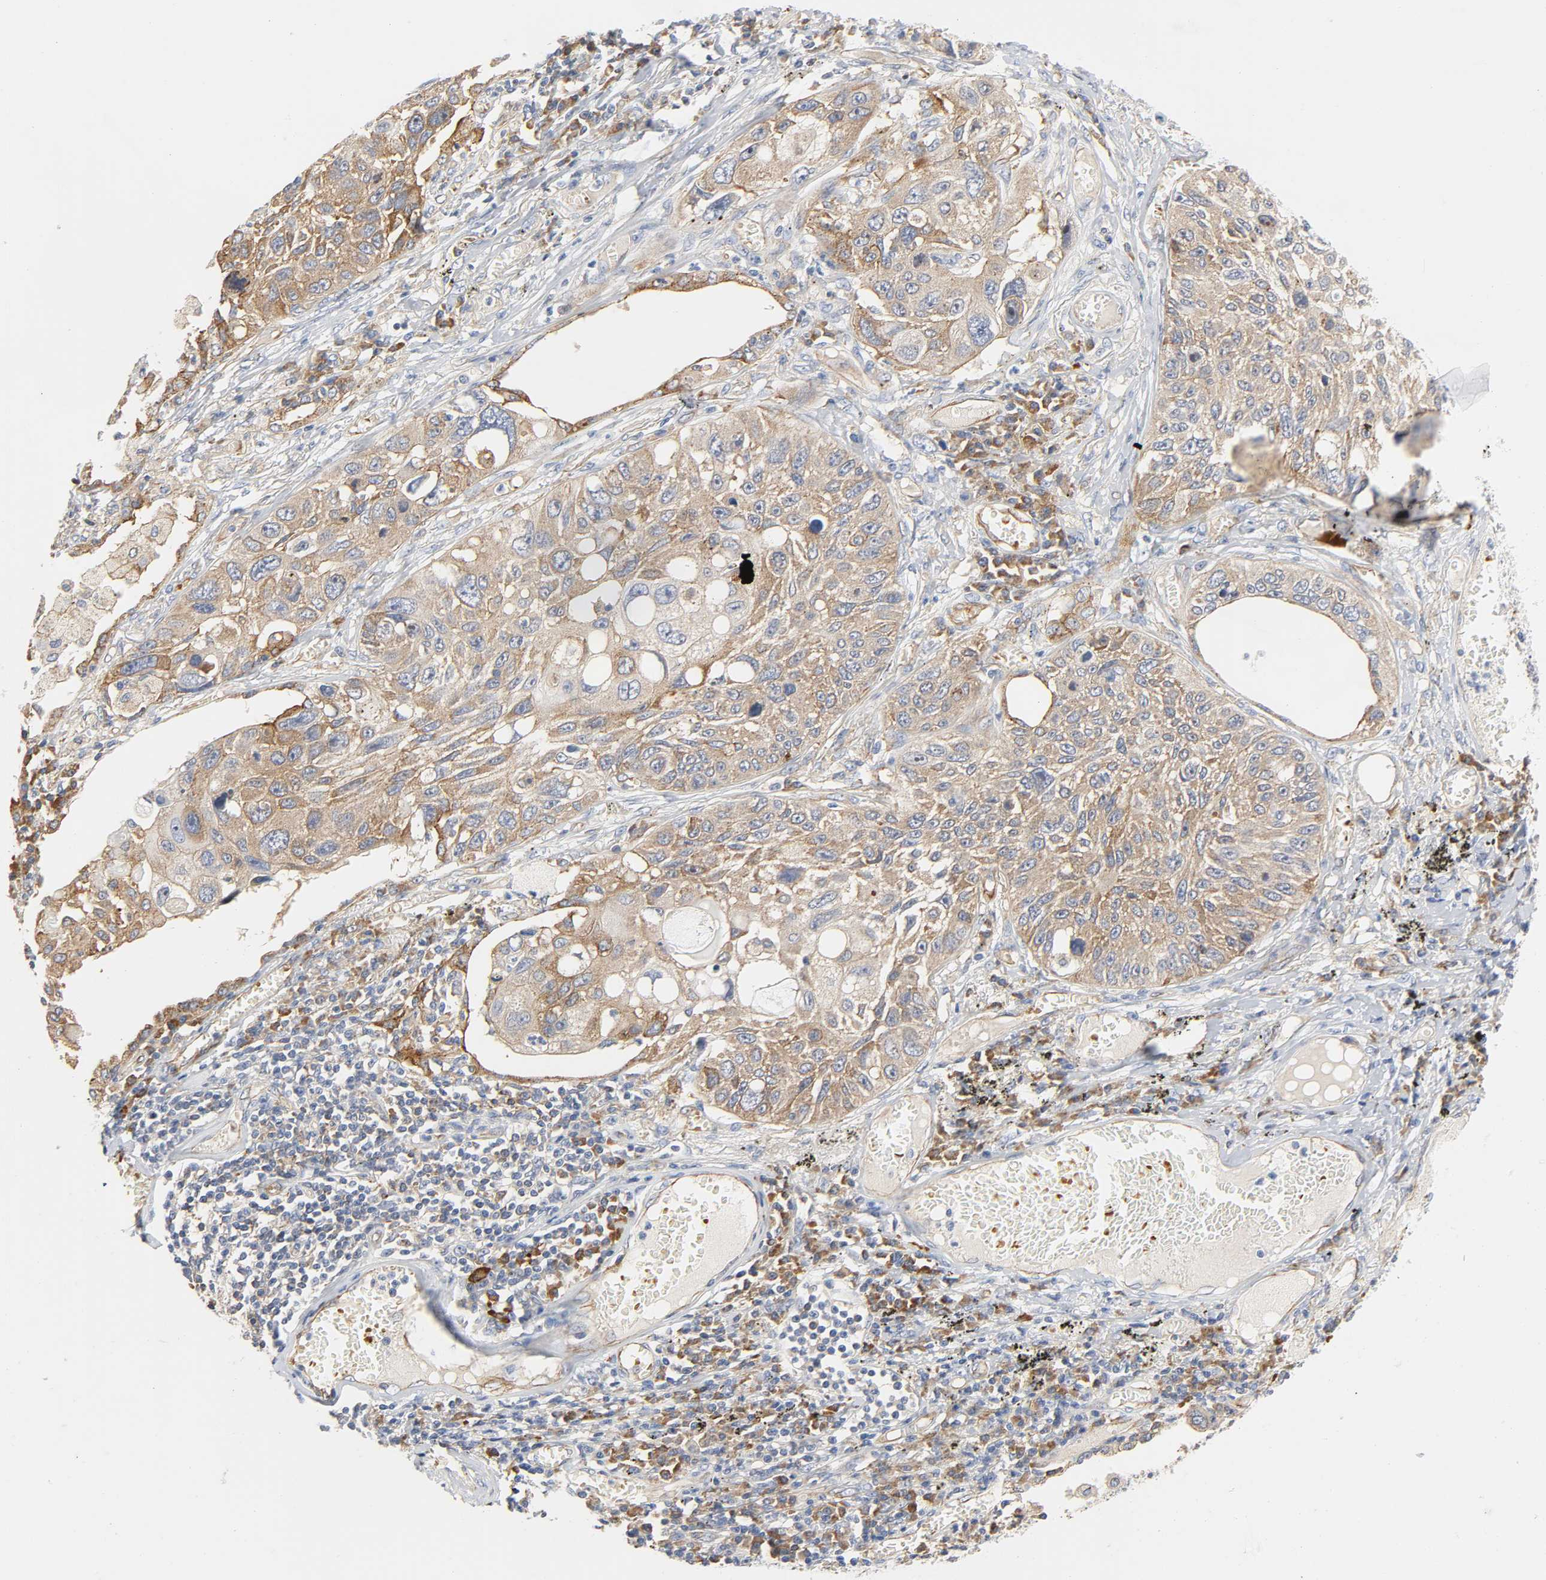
{"staining": {"intensity": "moderate", "quantity": ">75%", "location": "cytoplasmic/membranous"}, "tissue": "lung cancer", "cell_type": "Tumor cells", "image_type": "cancer", "snomed": [{"axis": "morphology", "description": "Squamous cell carcinoma, NOS"}, {"axis": "topography", "description": "Lung"}], "caption": "Lung squamous cell carcinoma stained with a brown dye displays moderate cytoplasmic/membranous positive staining in approximately >75% of tumor cells.", "gene": "CD2AP", "patient": {"sex": "male", "age": 71}}